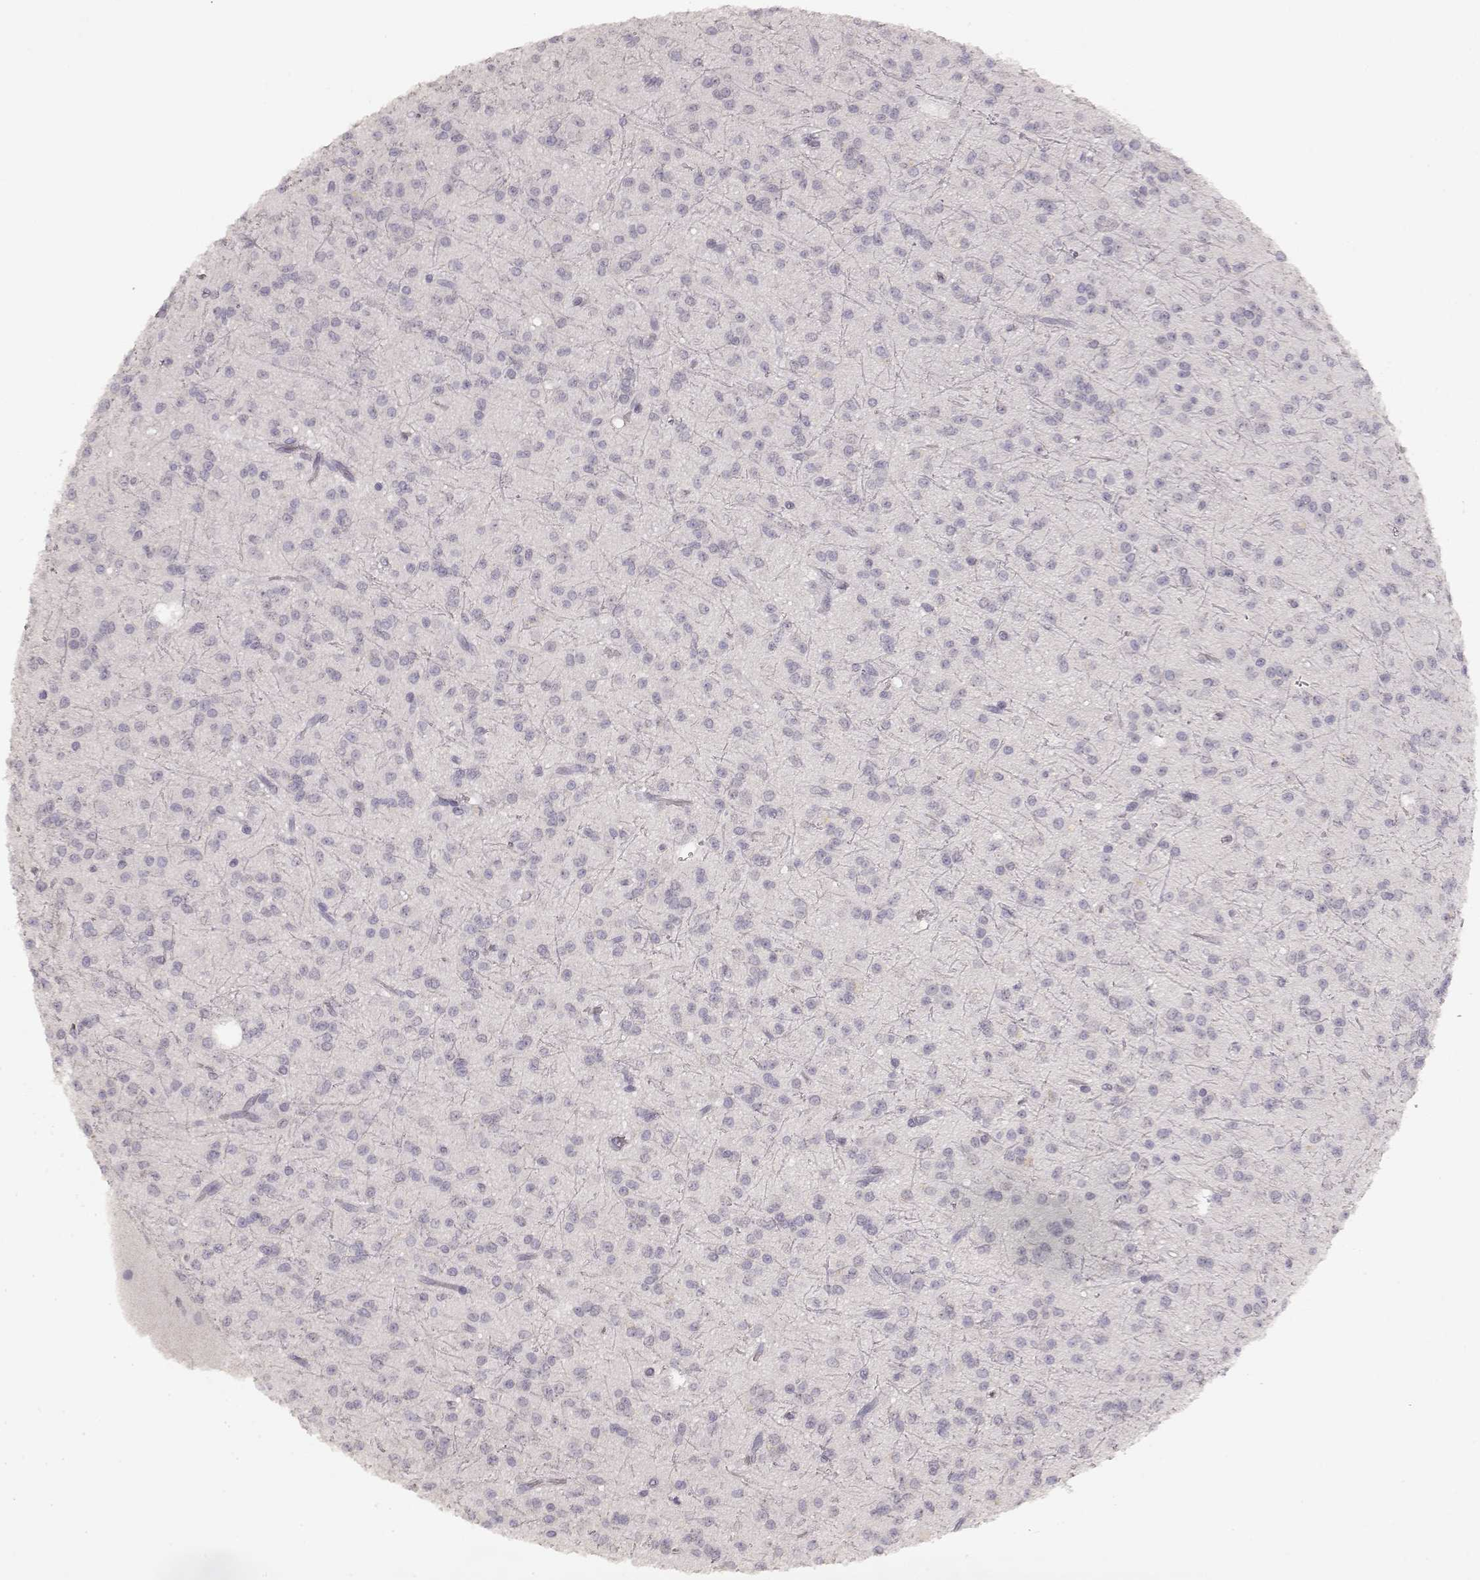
{"staining": {"intensity": "negative", "quantity": "none", "location": "none"}, "tissue": "glioma", "cell_type": "Tumor cells", "image_type": "cancer", "snomed": [{"axis": "morphology", "description": "Glioma, malignant, Low grade"}, {"axis": "topography", "description": "Brain"}], "caption": "This is an IHC photomicrograph of human glioma. There is no positivity in tumor cells.", "gene": "LAMC2", "patient": {"sex": "male", "age": 27}}